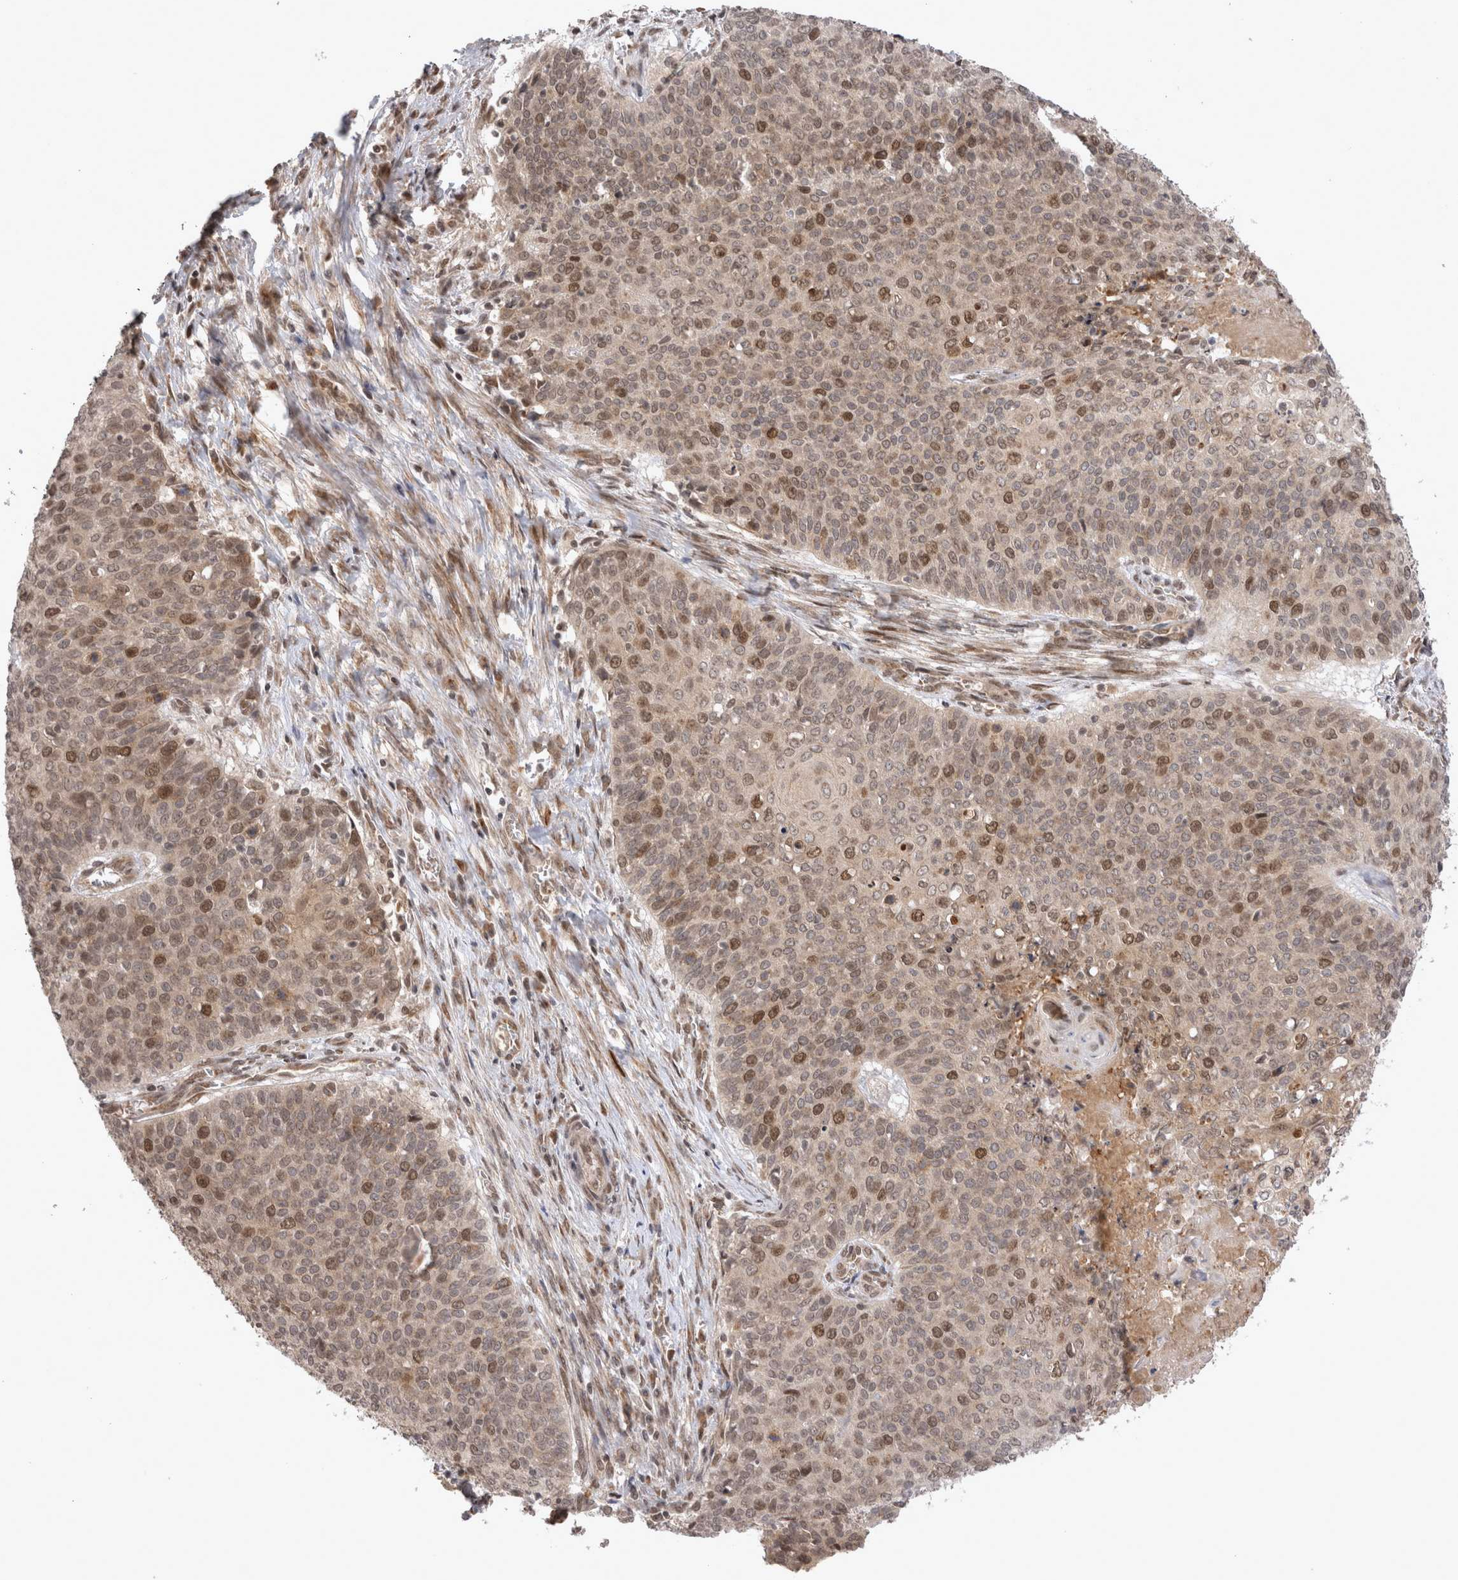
{"staining": {"intensity": "moderate", "quantity": "25%-75%", "location": "nuclear"}, "tissue": "cervical cancer", "cell_type": "Tumor cells", "image_type": "cancer", "snomed": [{"axis": "morphology", "description": "Squamous cell carcinoma, NOS"}, {"axis": "topography", "description": "Cervix"}], "caption": "An immunohistochemistry (IHC) histopathology image of tumor tissue is shown. Protein staining in brown highlights moderate nuclear positivity in cervical cancer (squamous cell carcinoma) within tumor cells.", "gene": "TMEM65", "patient": {"sex": "female", "age": 39}}